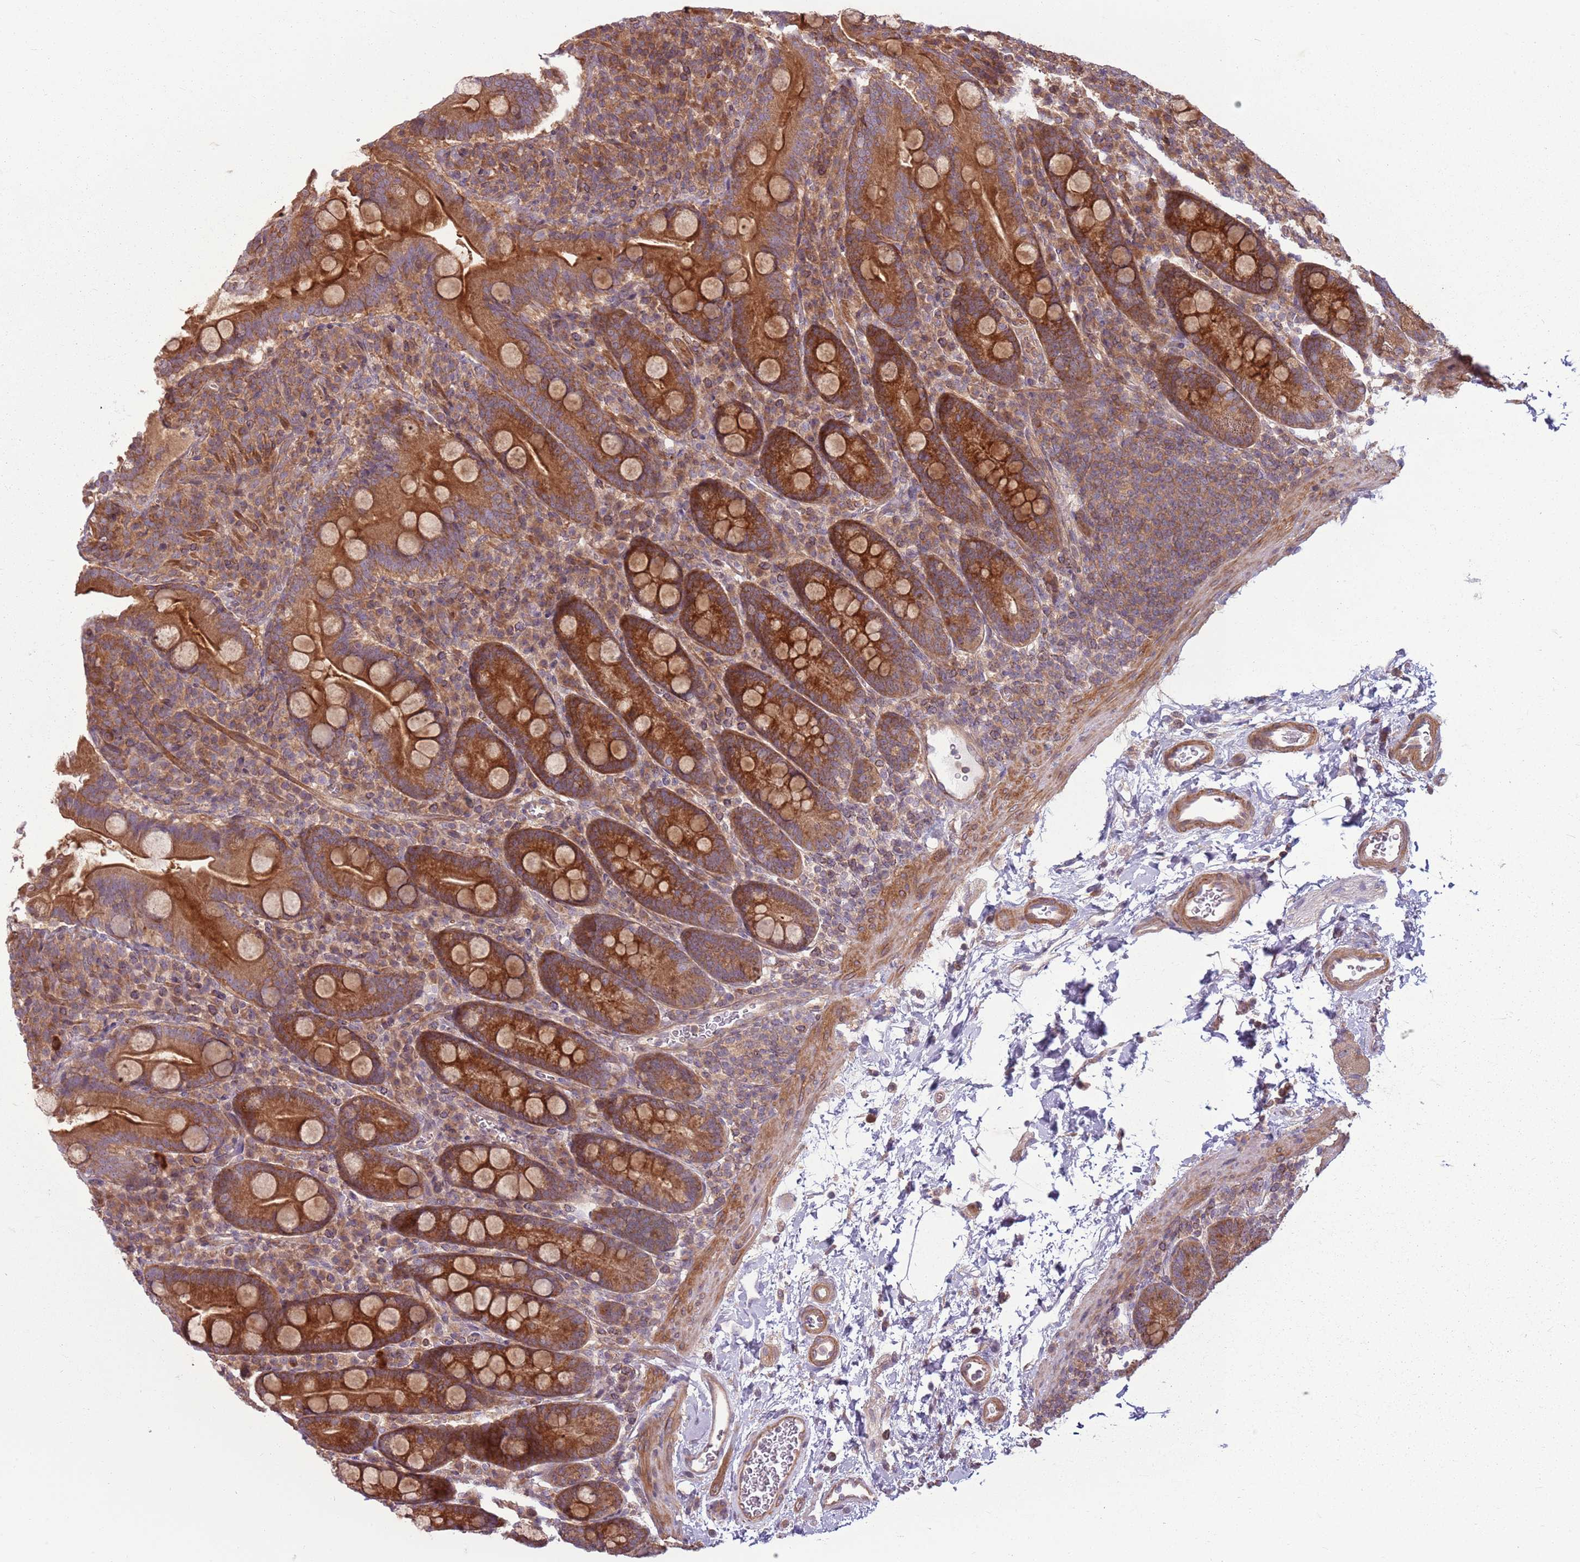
{"staining": {"intensity": "strong", "quantity": ">75%", "location": "cytoplasmic/membranous"}, "tissue": "duodenum", "cell_type": "Glandular cells", "image_type": "normal", "snomed": [{"axis": "morphology", "description": "Normal tissue, NOS"}, {"axis": "topography", "description": "Duodenum"}], "caption": "This micrograph demonstrates IHC staining of unremarkable human duodenum, with high strong cytoplasmic/membranous expression in about >75% of glandular cells.", "gene": "RPL21", "patient": {"sex": "male", "age": 35}}